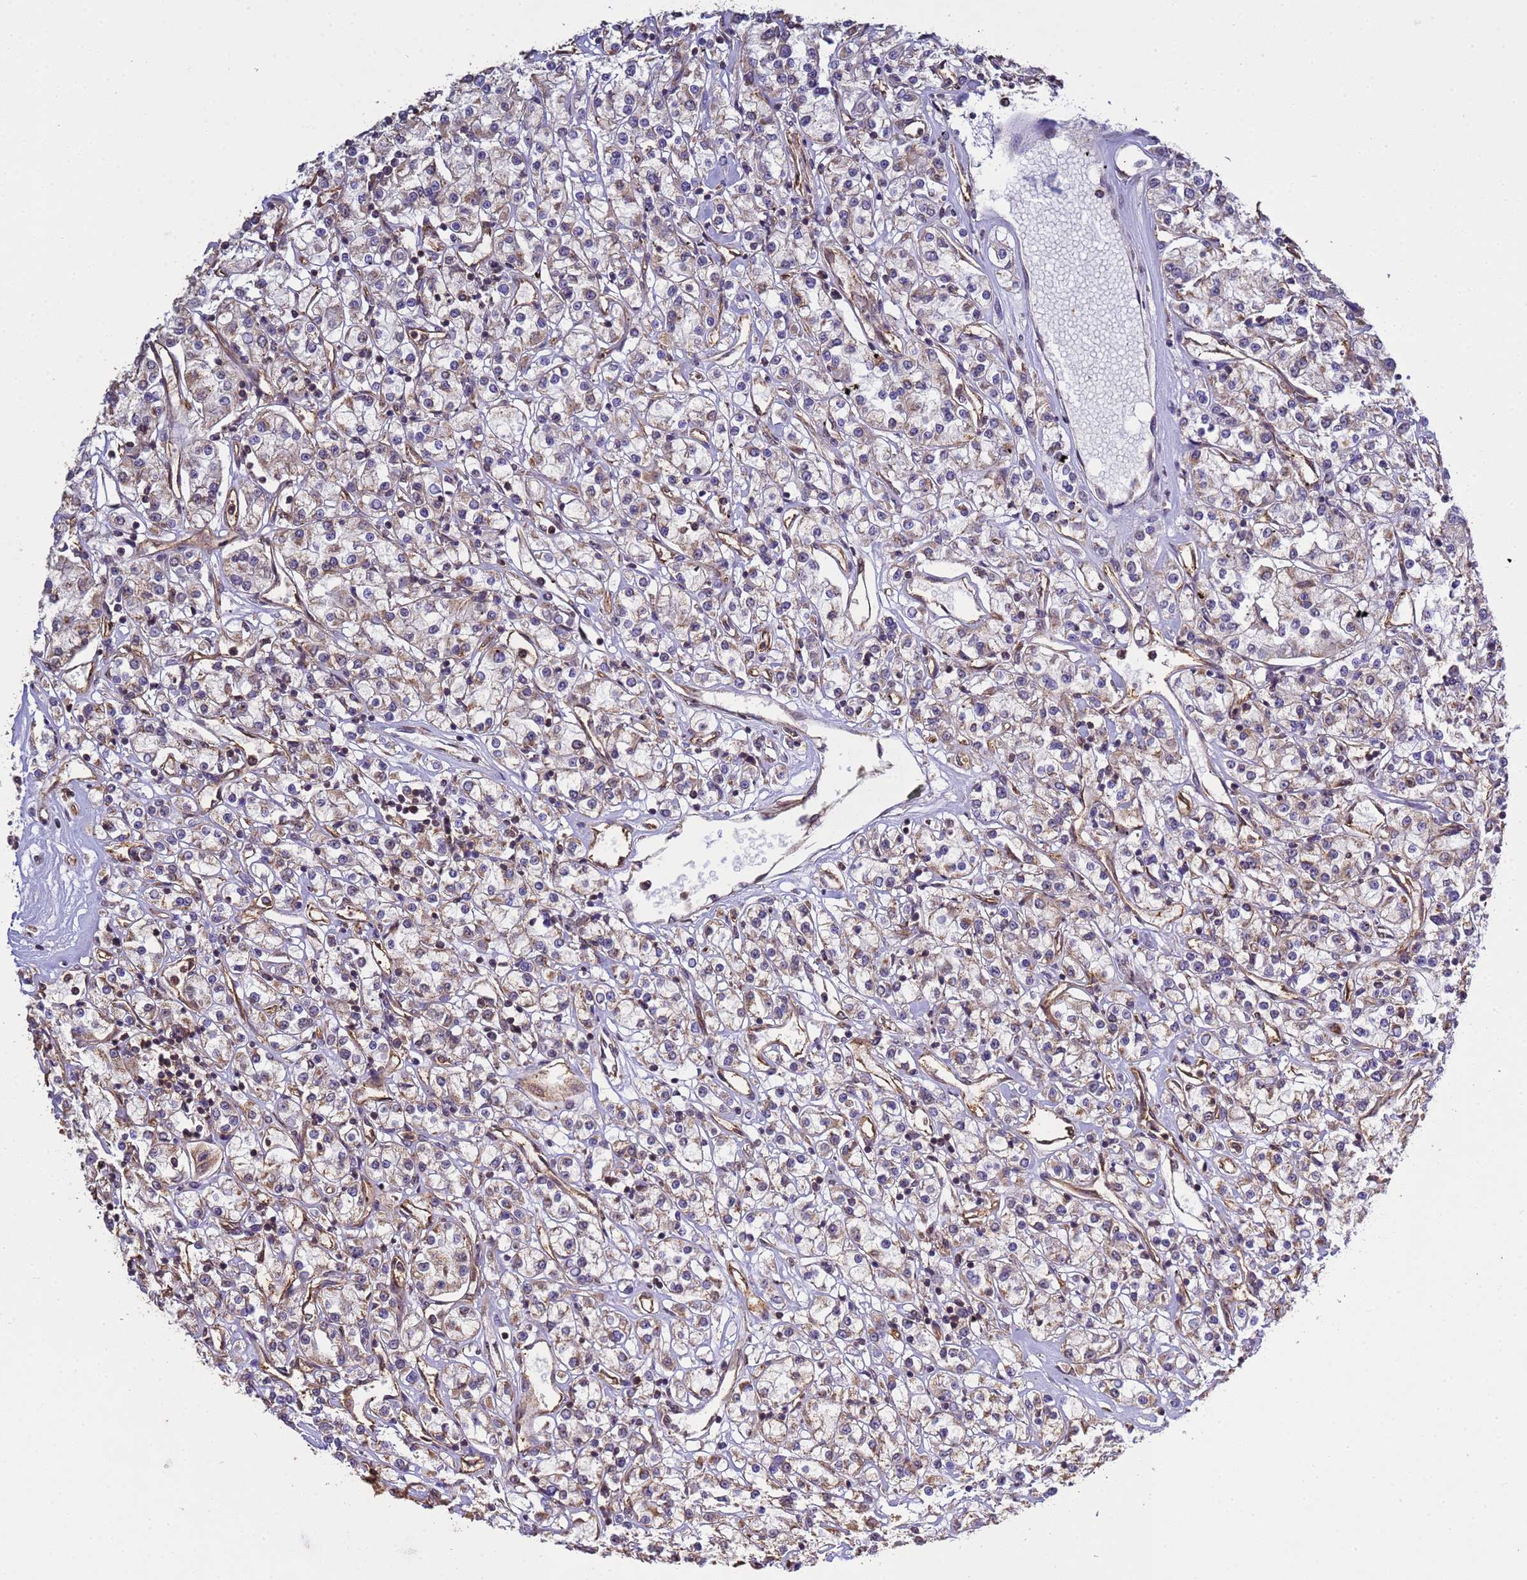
{"staining": {"intensity": "weak", "quantity": ">75%", "location": "cytoplasmic/membranous"}, "tissue": "renal cancer", "cell_type": "Tumor cells", "image_type": "cancer", "snomed": [{"axis": "morphology", "description": "Adenocarcinoma, NOS"}, {"axis": "topography", "description": "Kidney"}], "caption": "Weak cytoplasmic/membranous protein expression is seen in approximately >75% of tumor cells in renal adenocarcinoma.", "gene": "P2RX7", "patient": {"sex": "female", "age": 59}}